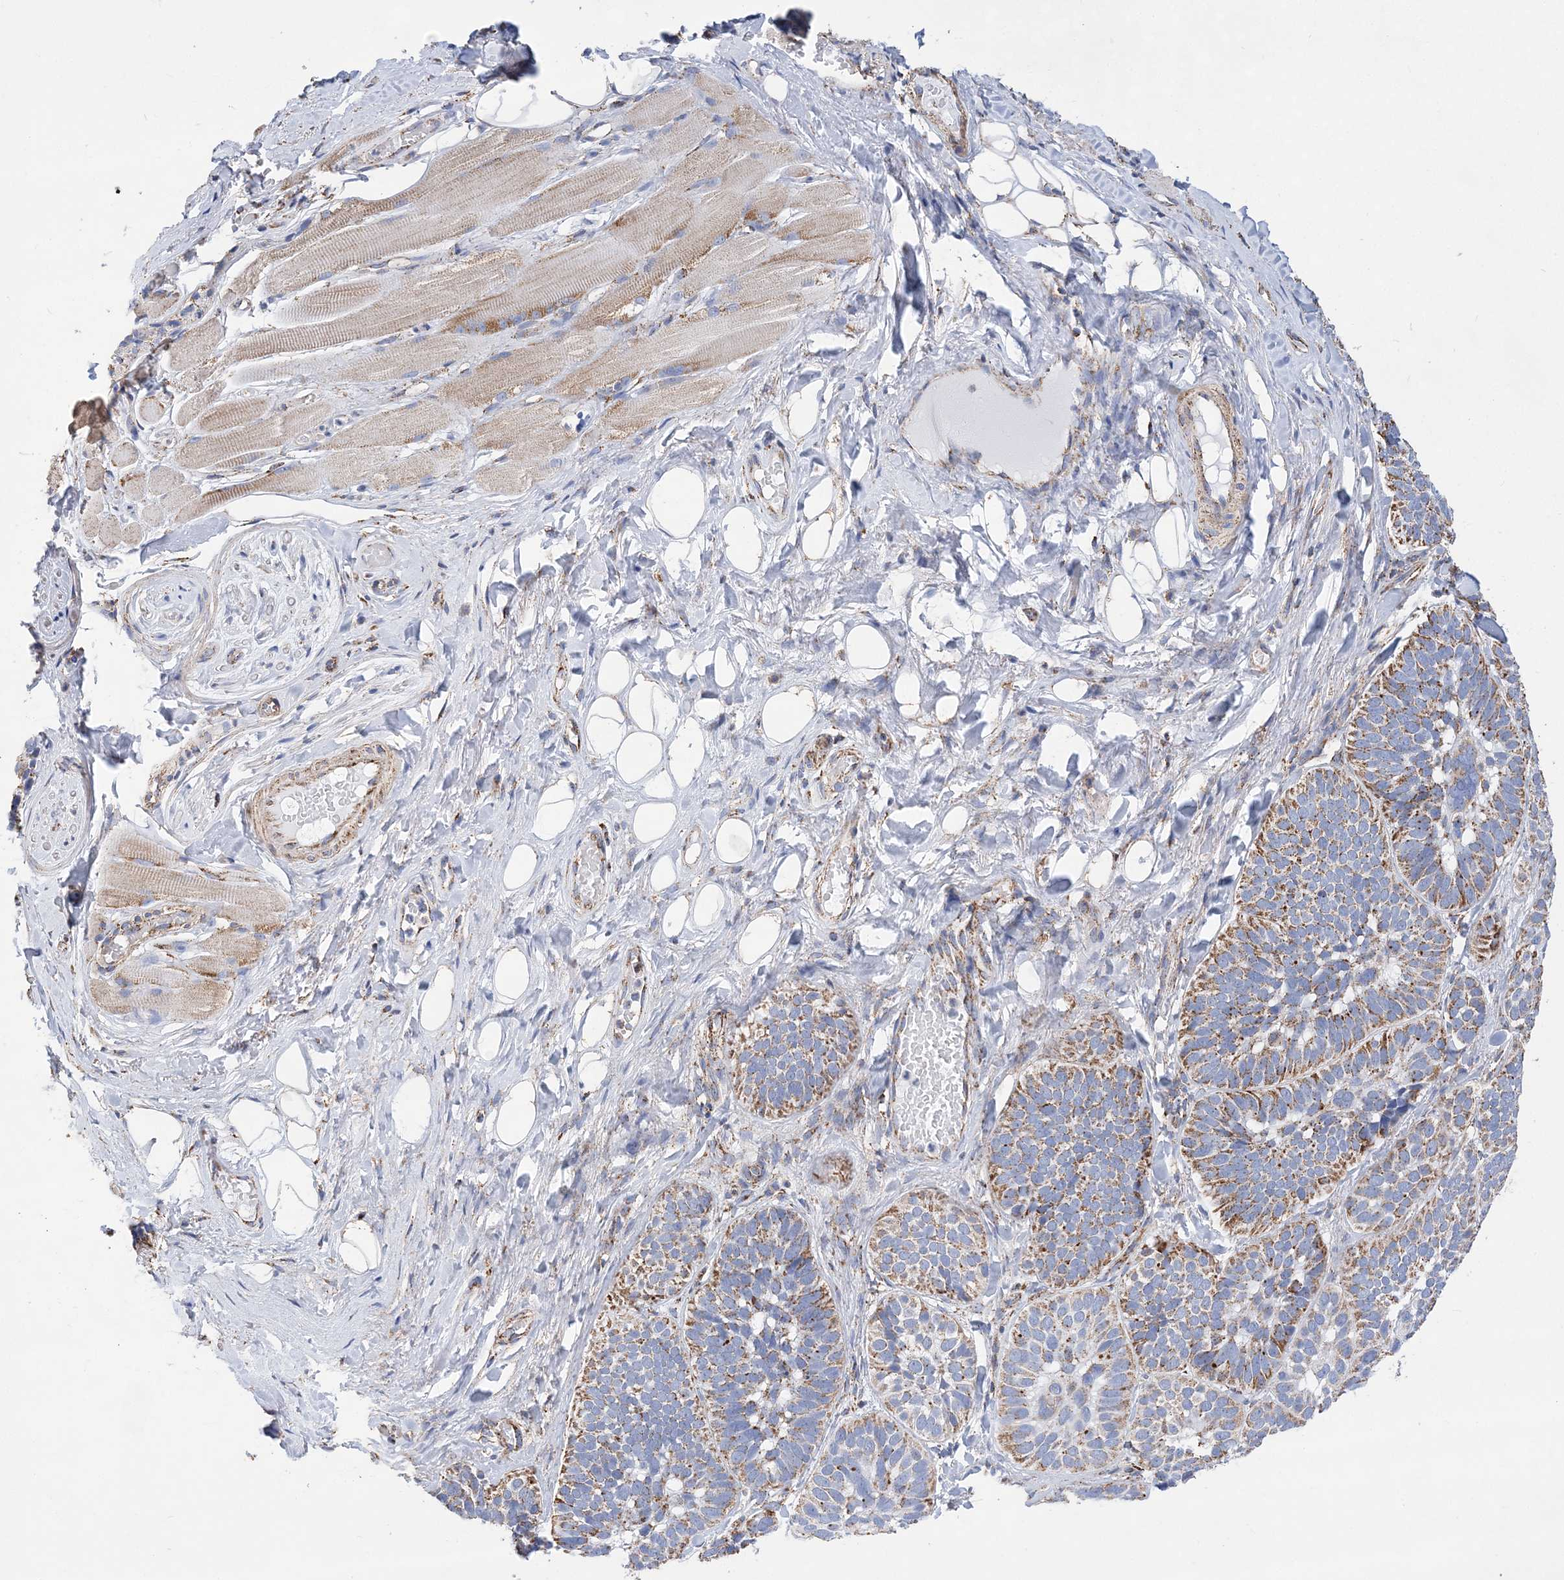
{"staining": {"intensity": "moderate", "quantity": ">75%", "location": "cytoplasmic/membranous"}, "tissue": "skin cancer", "cell_type": "Tumor cells", "image_type": "cancer", "snomed": [{"axis": "morphology", "description": "Basal cell carcinoma"}, {"axis": "topography", "description": "Skin"}], "caption": "IHC (DAB) staining of human basal cell carcinoma (skin) shows moderate cytoplasmic/membranous protein staining in about >75% of tumor cells. Immunohistochemistry stains the protein of interest in brown and the nuclei are stained blue.", "gene": "ACOT9", "patient": {"sex": "male", "age": 62}}